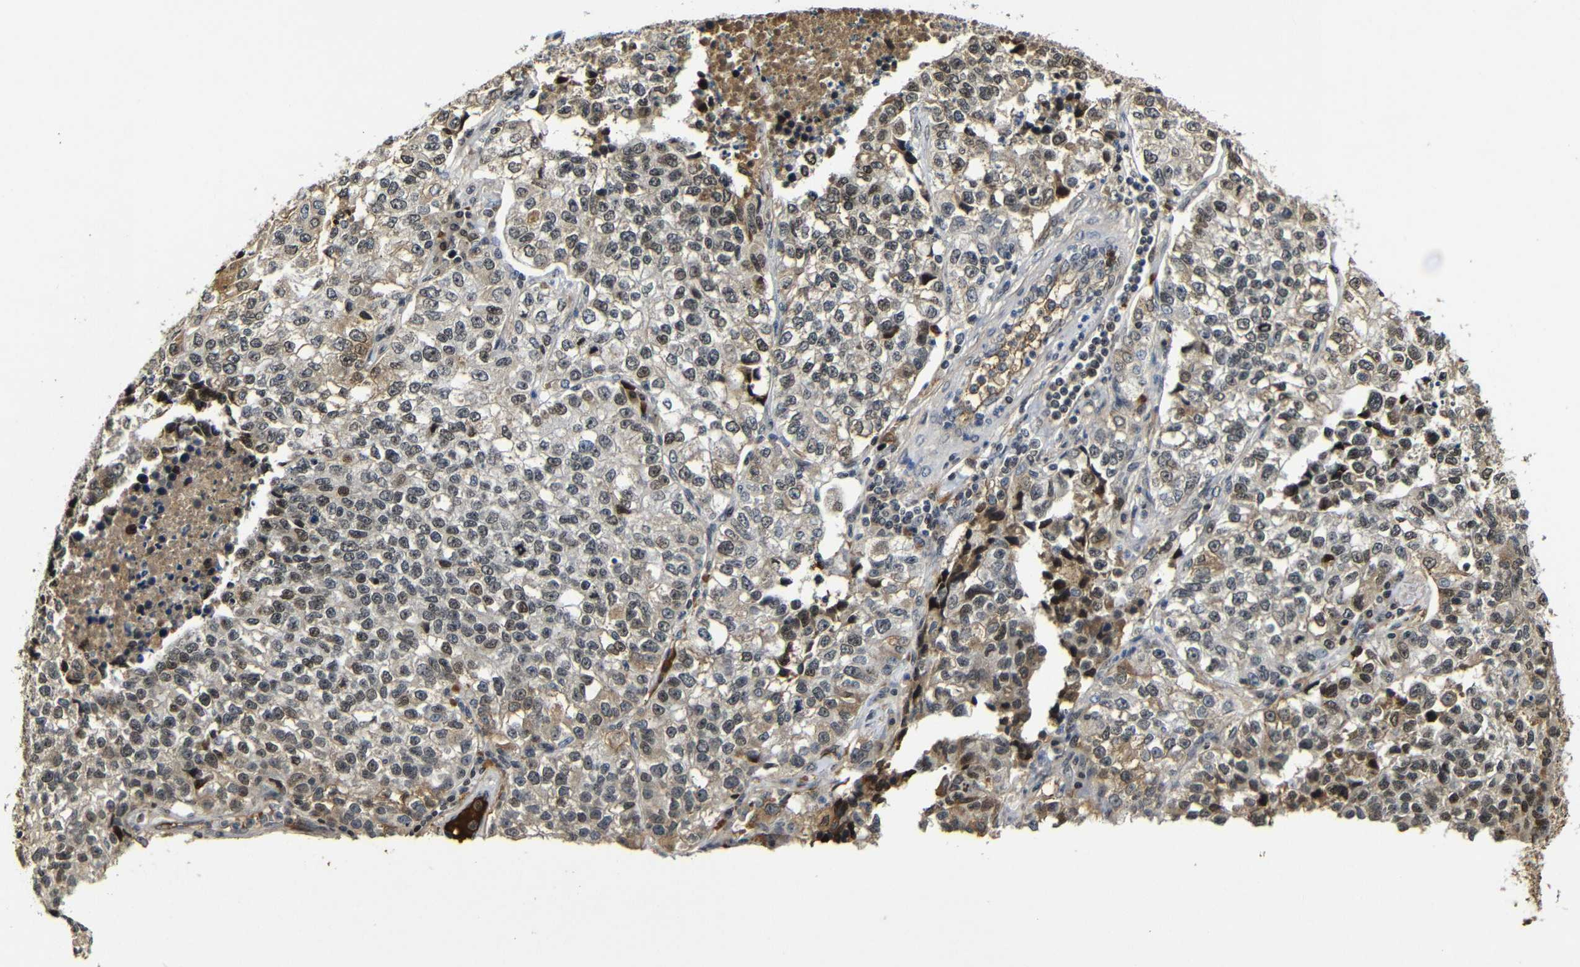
{"staining": {"intensity": "moderate", "quantity": "25%-75%", "location": "cytoplasmic/membranous,nuclear"}, "tissue": "lung cancer", "cell_type": "Tumor cells", "image_type": "cancer", "snomed": [{"axis": "morphology", "description": "Adenocarcinoma, NOS"}, {"axis": "topography", "description": "Lung"}], "caption": "An immunohistochemistry micrograph of tumor tissue is shown. Protein staining in brown labels moderate cytoplasmic/membranous and nuclear positivity in lung cancer (adenocarcinoma) within tumor cells.", "gene": "MYC", "patient": {"sex": "male", "age": 49}}